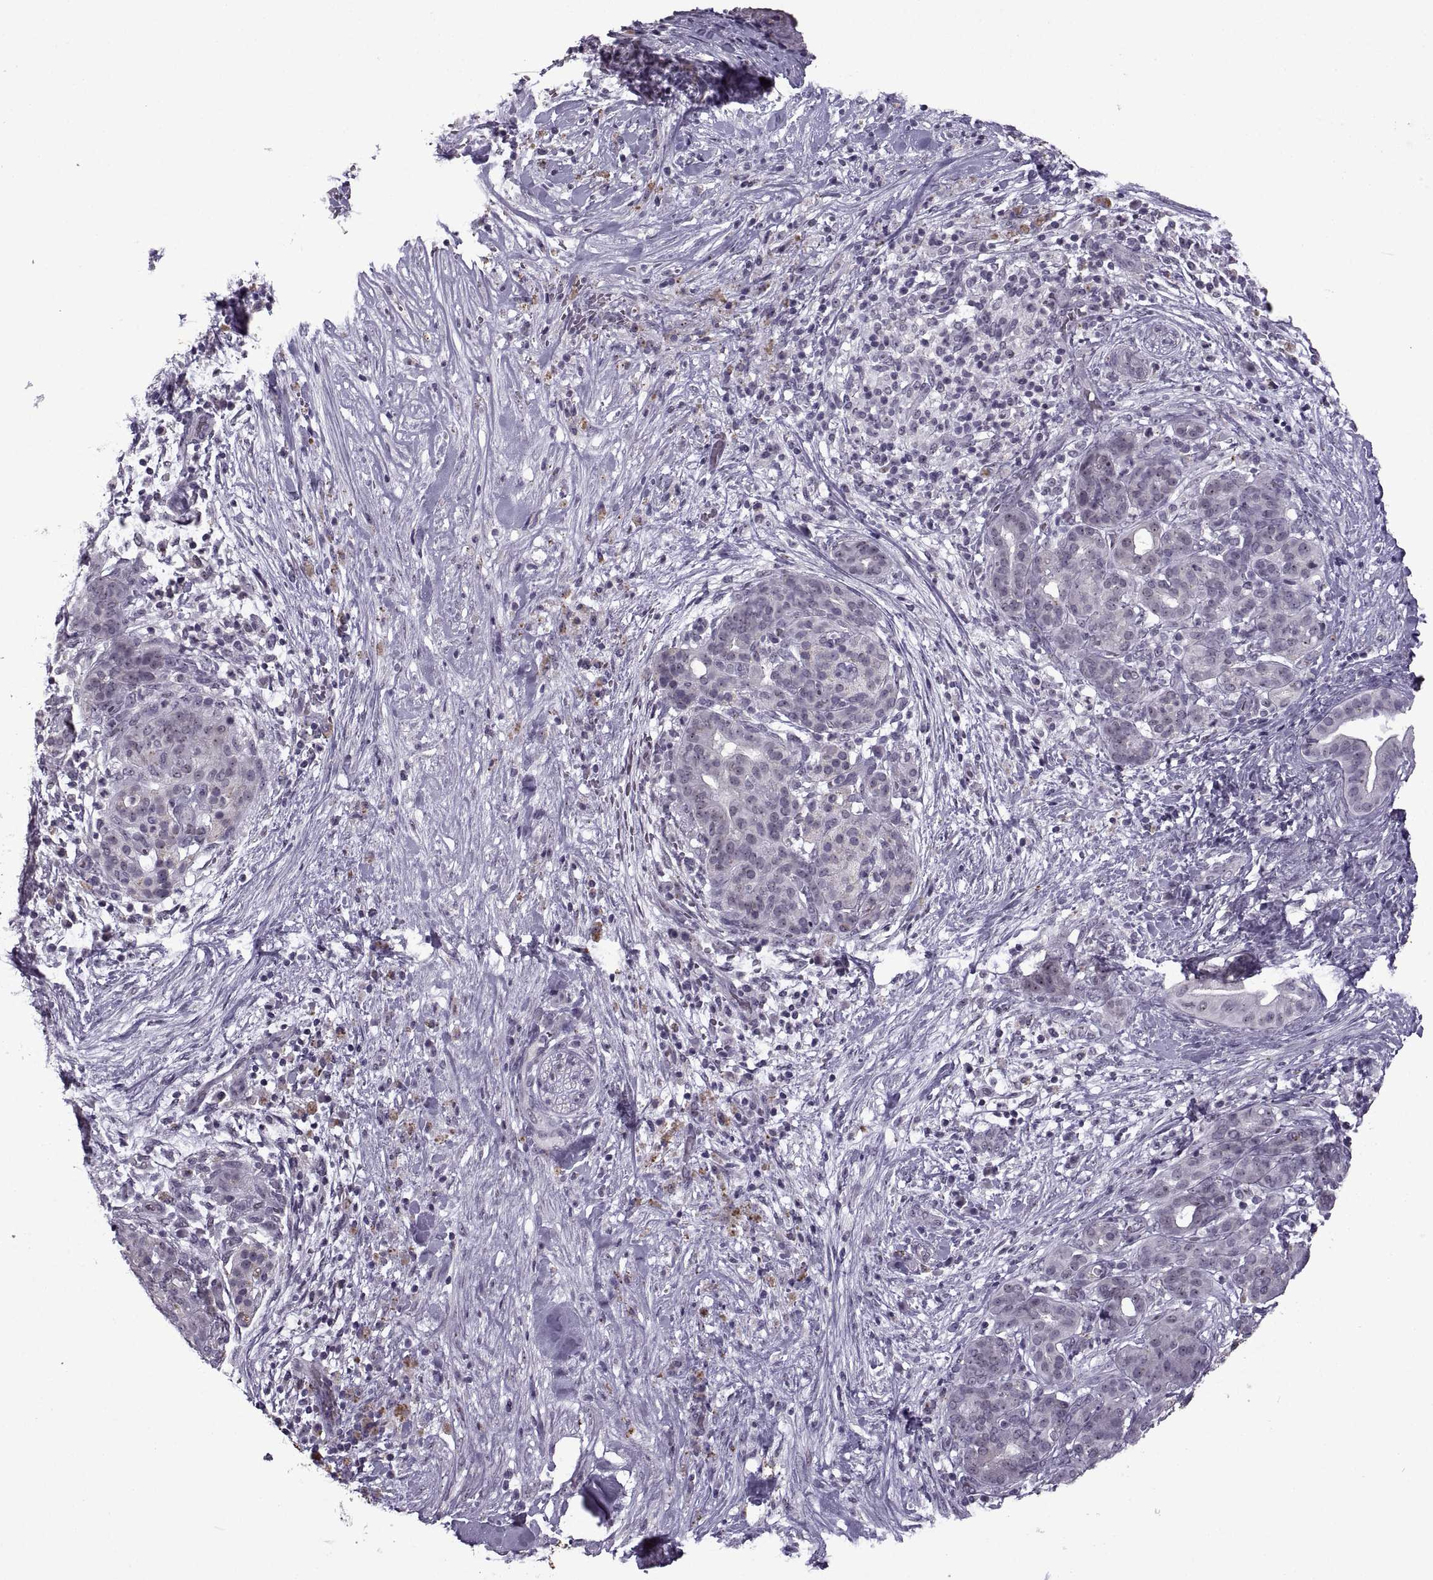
{"staining": {"intensity": "strong", "quantity": "25%-75%", "location": "nuclear"}, "tissue": "pancreatic cancer", "cell_type": "Tumor cells", "image_type": "cancer", "snomed": [{"axis": "morphology", "description": "Adenocarcinoma, NOS"}, {"axis": "topography", "description": "Pancreas"}], "caption": "Immunohistochemistry (IHC) histopathology image of neoplastic tissue: human pancreatic cancer (adenocarcinoma) stained using immunohistochemistry exhibits high levels of strong protein expression localized specifically in the nuclear of tumor cells, appearing as a nuclear brown color.", "gene": "SINHCAF", "patient": {"sex": "male", "age": 44}}